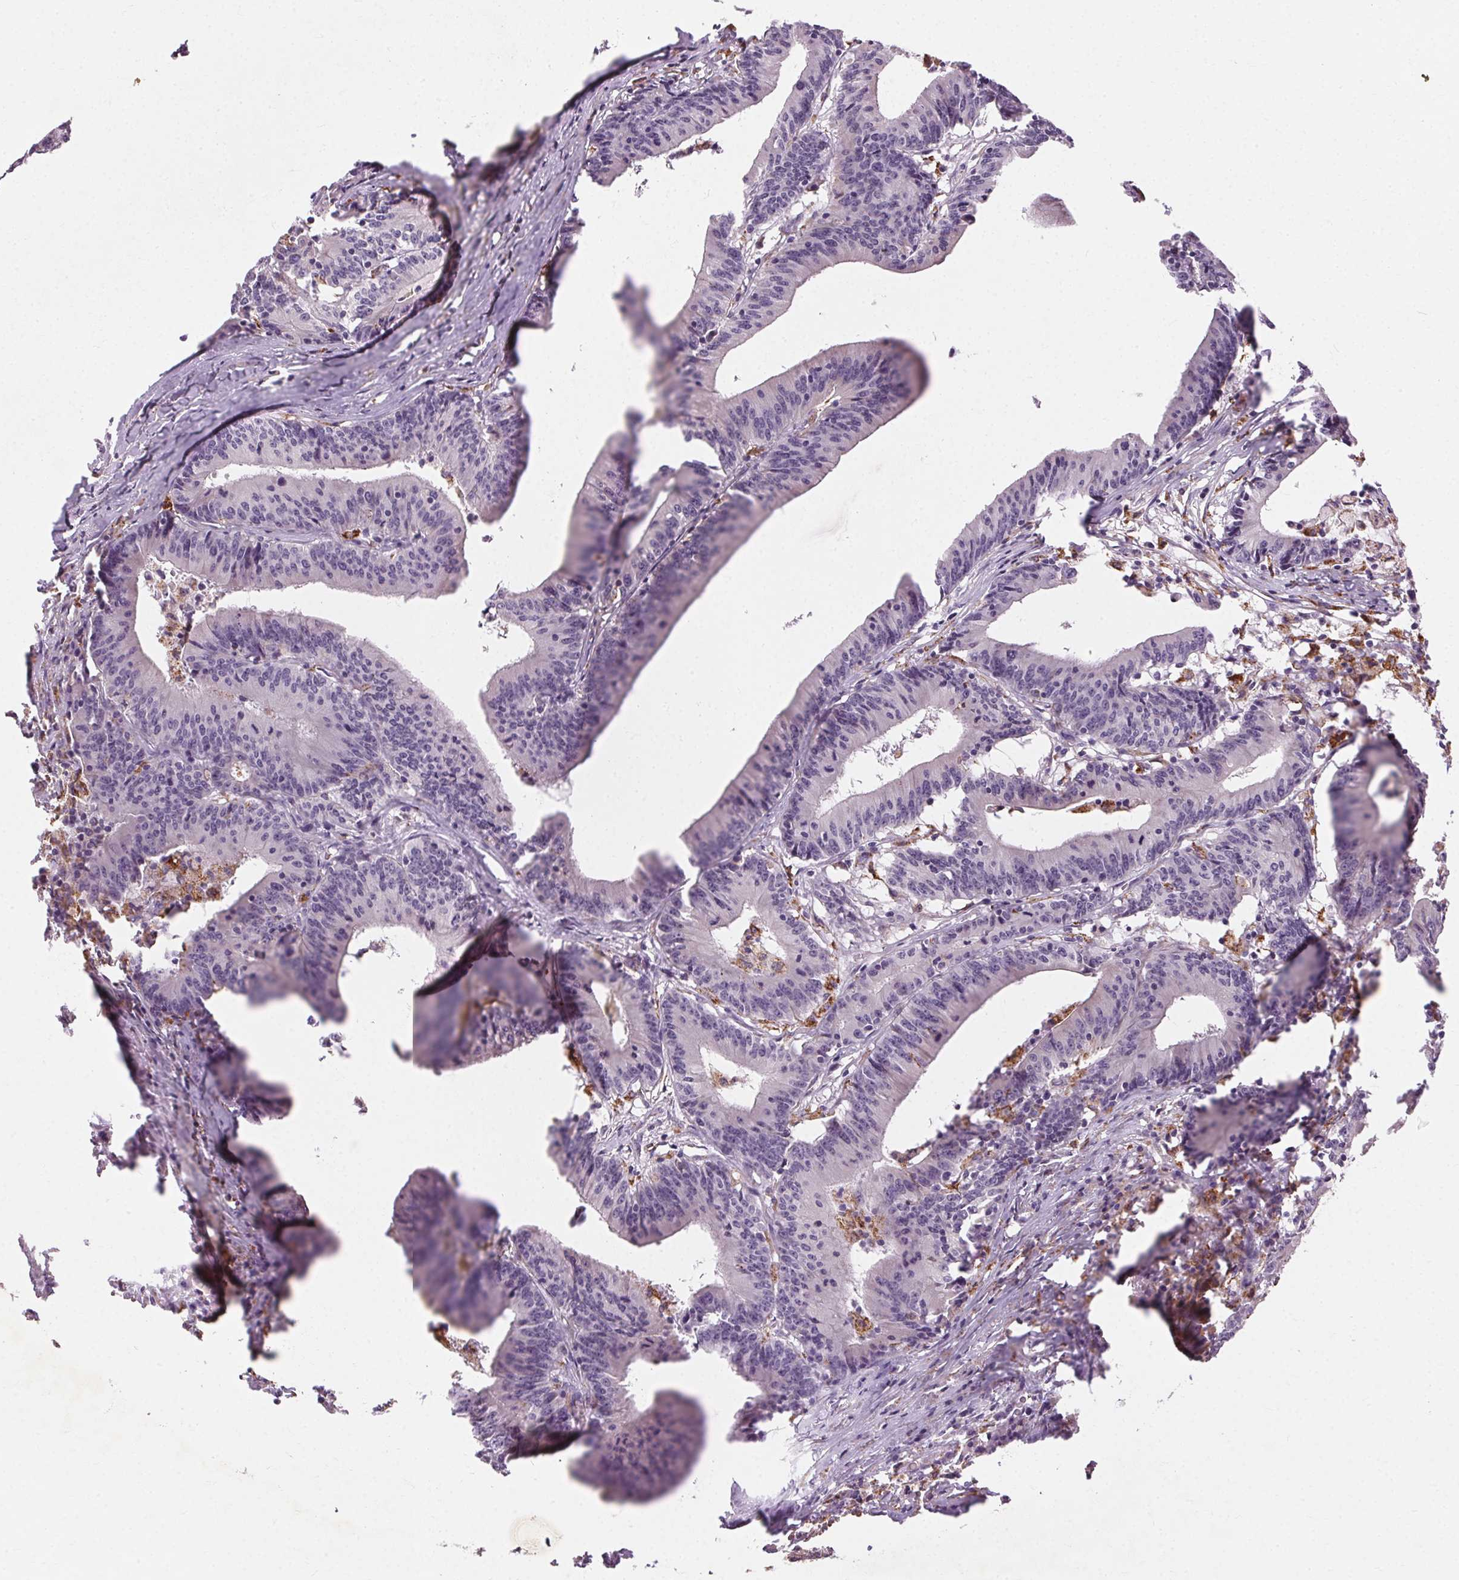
{"staining": {"intensity": "negative", "quantity": "none", "location": "none"}, "tissue": "colorectal cancer", "cell_type": "Tumor cells", "image_type": "cancer", "snomed": [{"axis": "morphology", "description": "Adenocarcinoma, NOS"}, {"axis": "topography", "description": "Colon"}], "caption": "Tumor cells show no significant protein staining in colorectal cancer.", "gene": "REP15", "patient": {"sex": "female", "age": 78}}